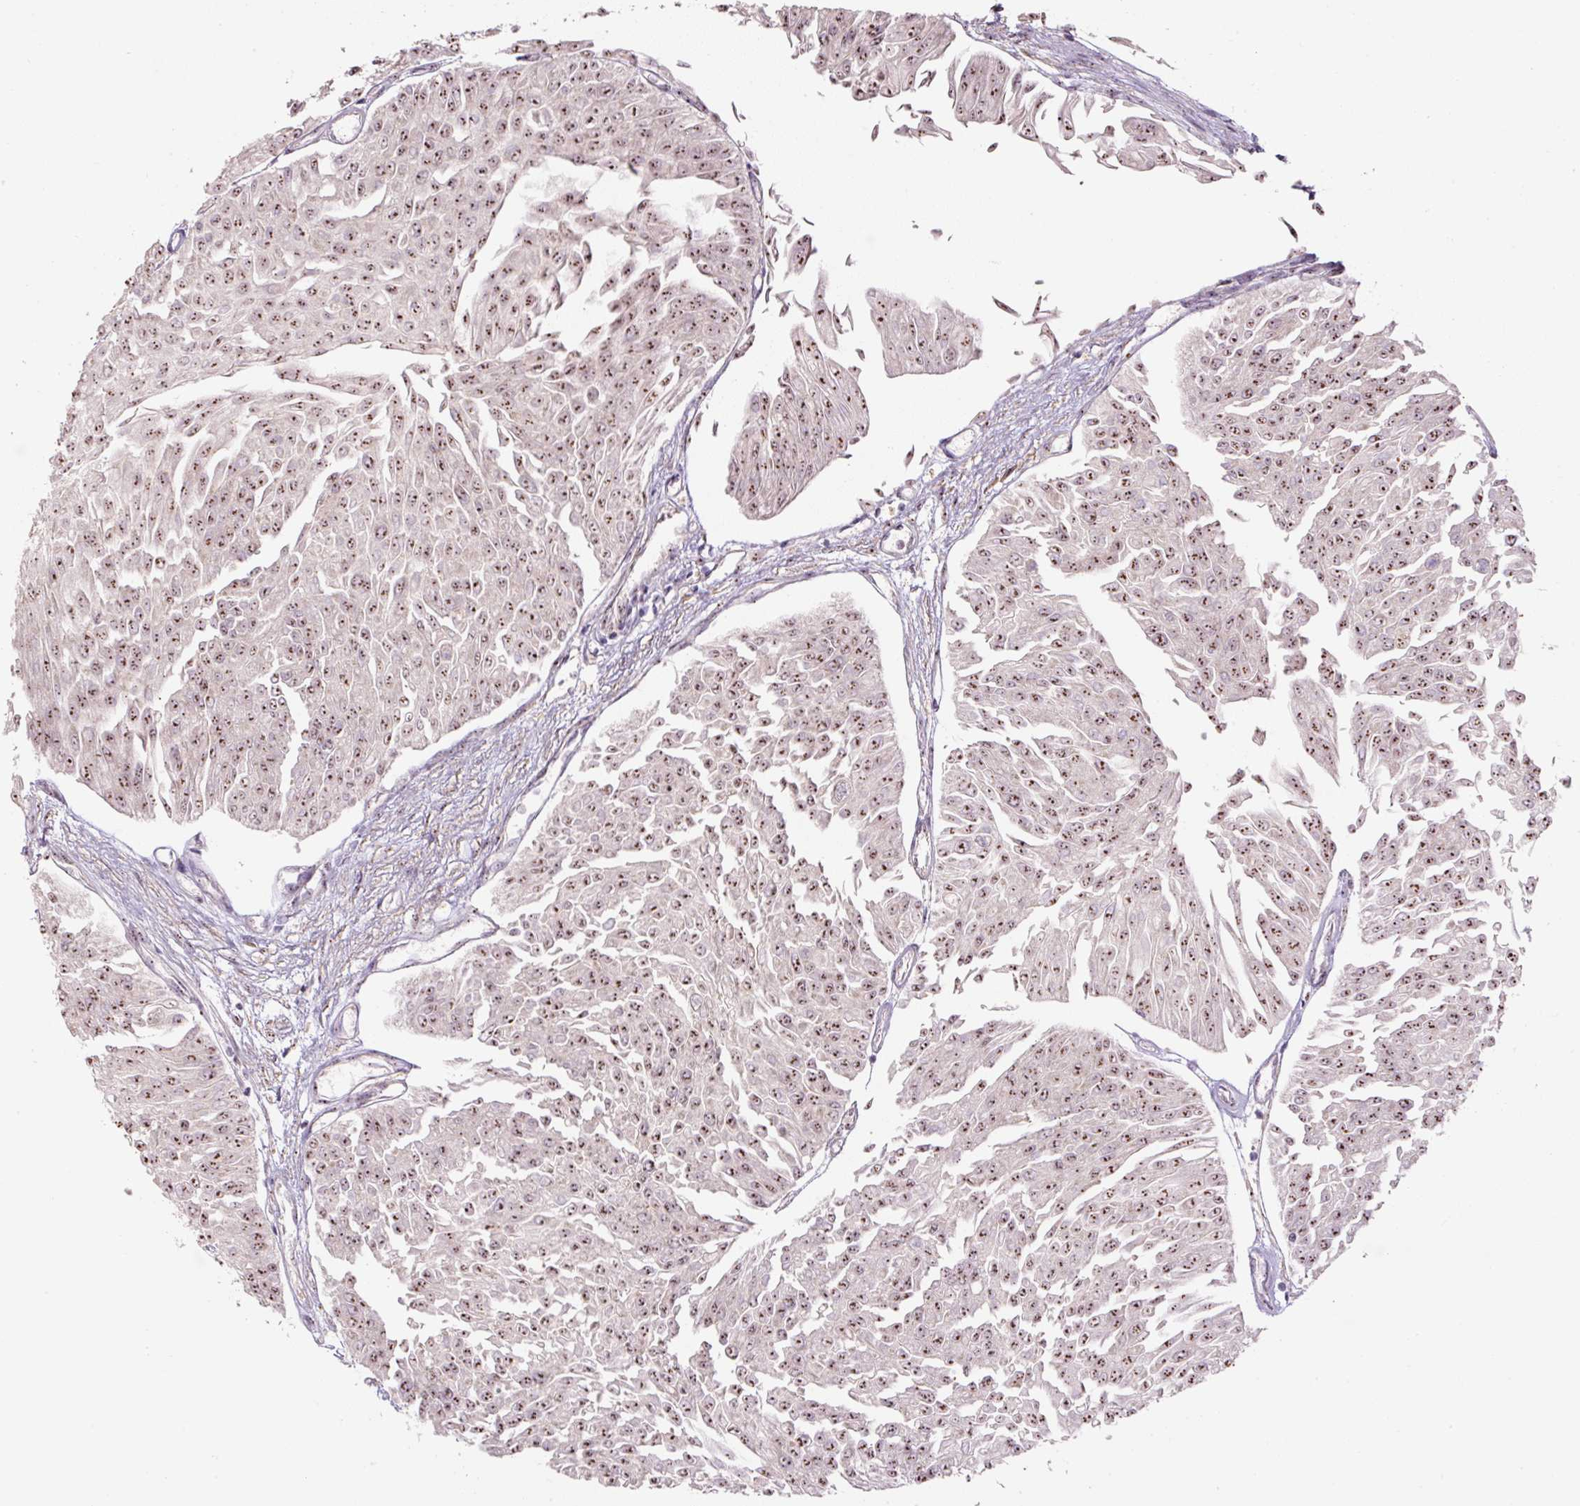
{"staining": {"intensity": "moderate", "quantity": ">75%", "location": "nuclear"}, "tissue": "urothelial cancer", "cell_type": "Tumor cells", "image_type": "cancer", "snomed": [{"axis": "morphology", "description": "Urothelial carcinoma, Low grade"}, {"axis": "topography", "description": "Urinary bladder"}], "caption": "This micrograph shows low-grade urothelial carcinoma stained with immunohistochemistry (IHC) to label a protein in brown. The nuclear of tumor cells show moderate positivity for the protein. Nuclei are counter-stained blue.", "gene": "TMEM151B", "patient": {"sex": "male", "age": 67}}